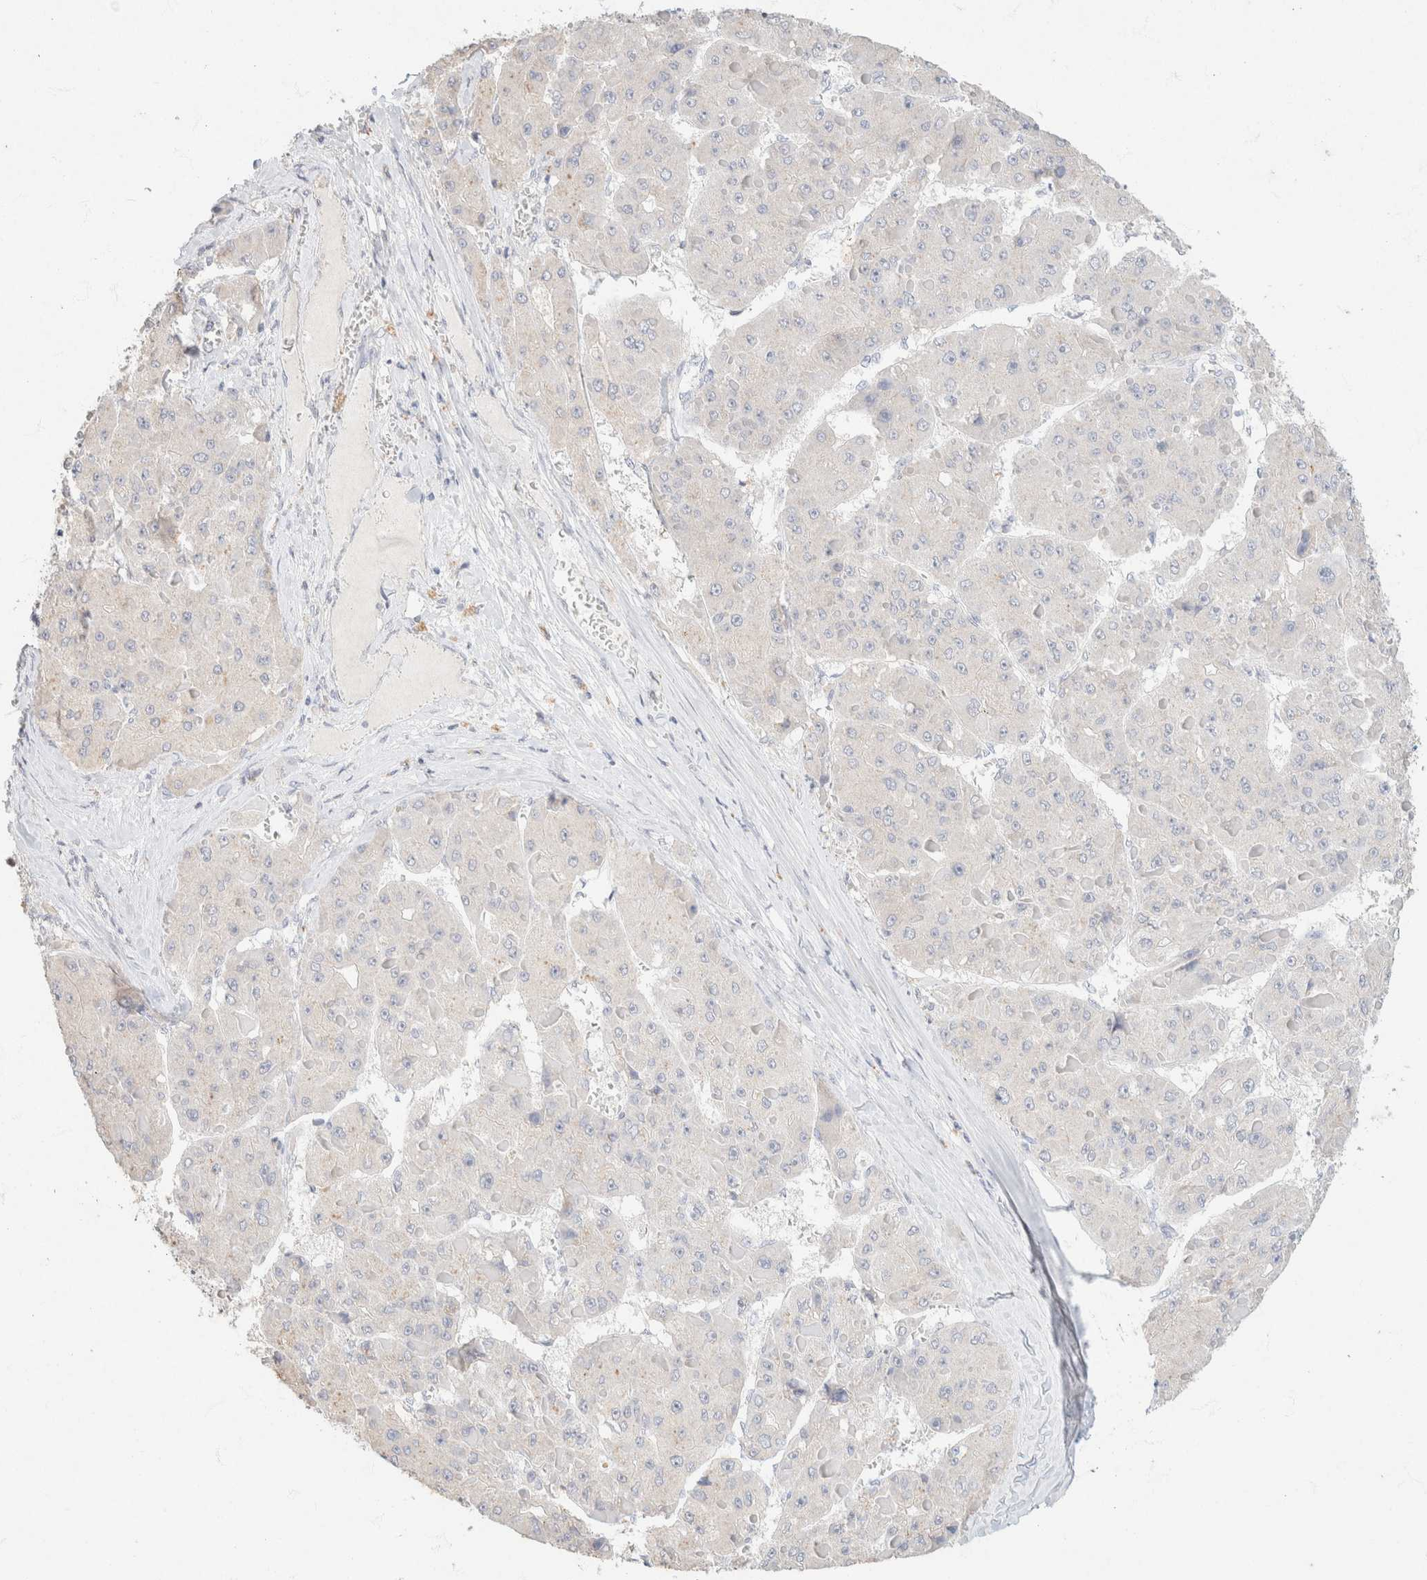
{"staining": {"intensity": "negative", "quantity": "none", "location": "none"}, "tissue": "liver cancer", "cell_type": "Tumor cells", "image_type": "cancer", "snomed": [{"axis": "morphology", "description": "Carcinoma, Hepatocellular, NOS"}, {"axis": "topography", "description": "Liver"}], "caption": "This is an immunohistochemistry (IHC) photomicrograph of liver cancer (hepatocellular carcinoma). There is no staining in tumor cells.", "gene": "CA12", "patient": {"sex": "female", "age": 73}}